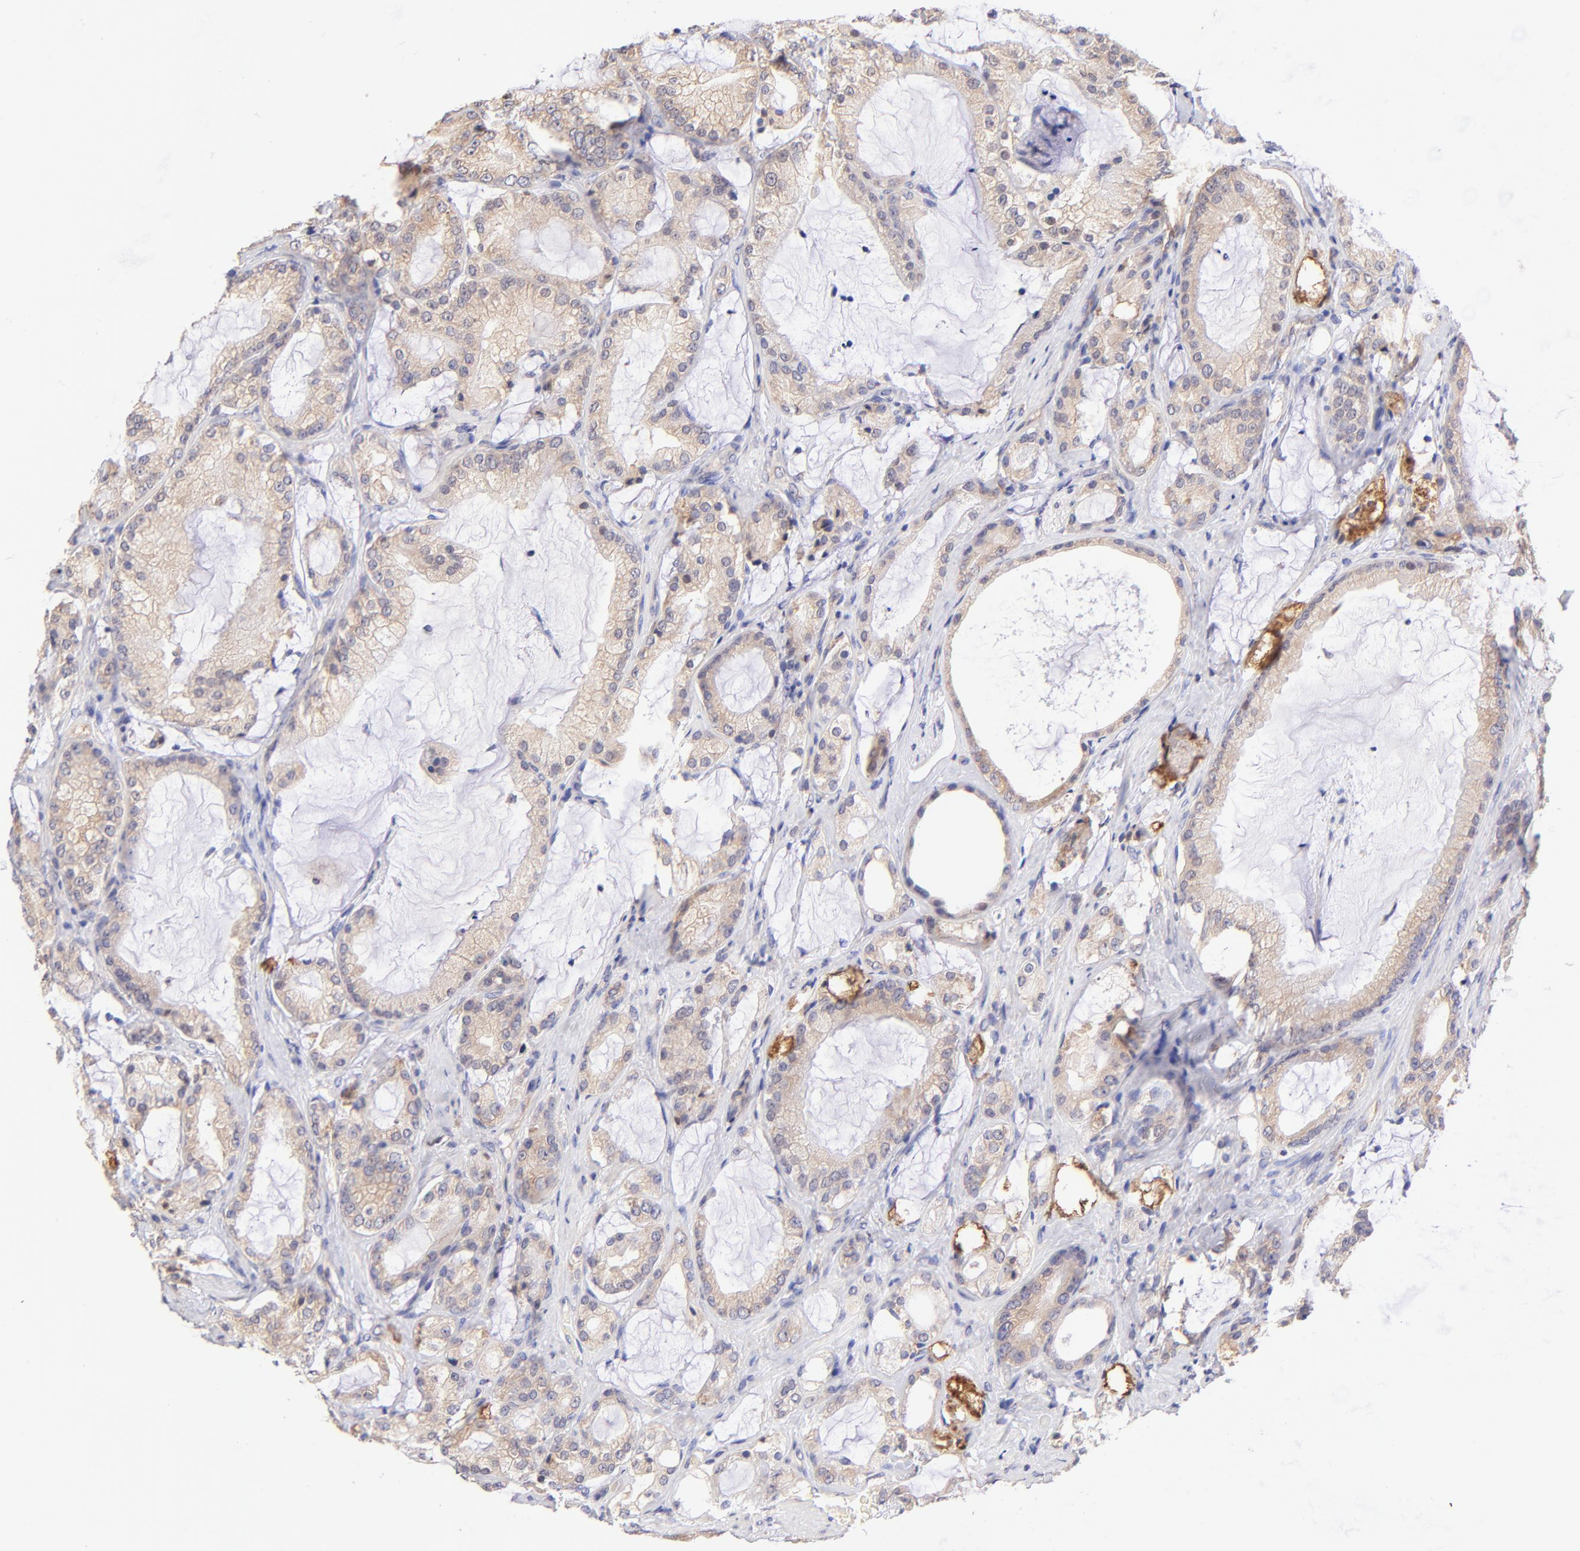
{"staining": {"intensity": "weak", "quantity": ">75%", "location": "cytoplasmic/membranous"}, "tissue": "prostate cancer", "cell_type": "Tumor cells", "image_type": "cancer", "snomed": [{"axis": "morphology", "description": "Adenocarcinoma, Medium grade"}, {"axis": "topography", "description": "Prostate"}], "caption": "Medium-grade adenocarcinoma (prostate) tissue demonstrates weak cytoplasmic/membranous staining in about >75% of tumor cells, visualized by immunohistochemistry.", "gene": "RPL11", "patient": {"sex": "male", "age": 70}}